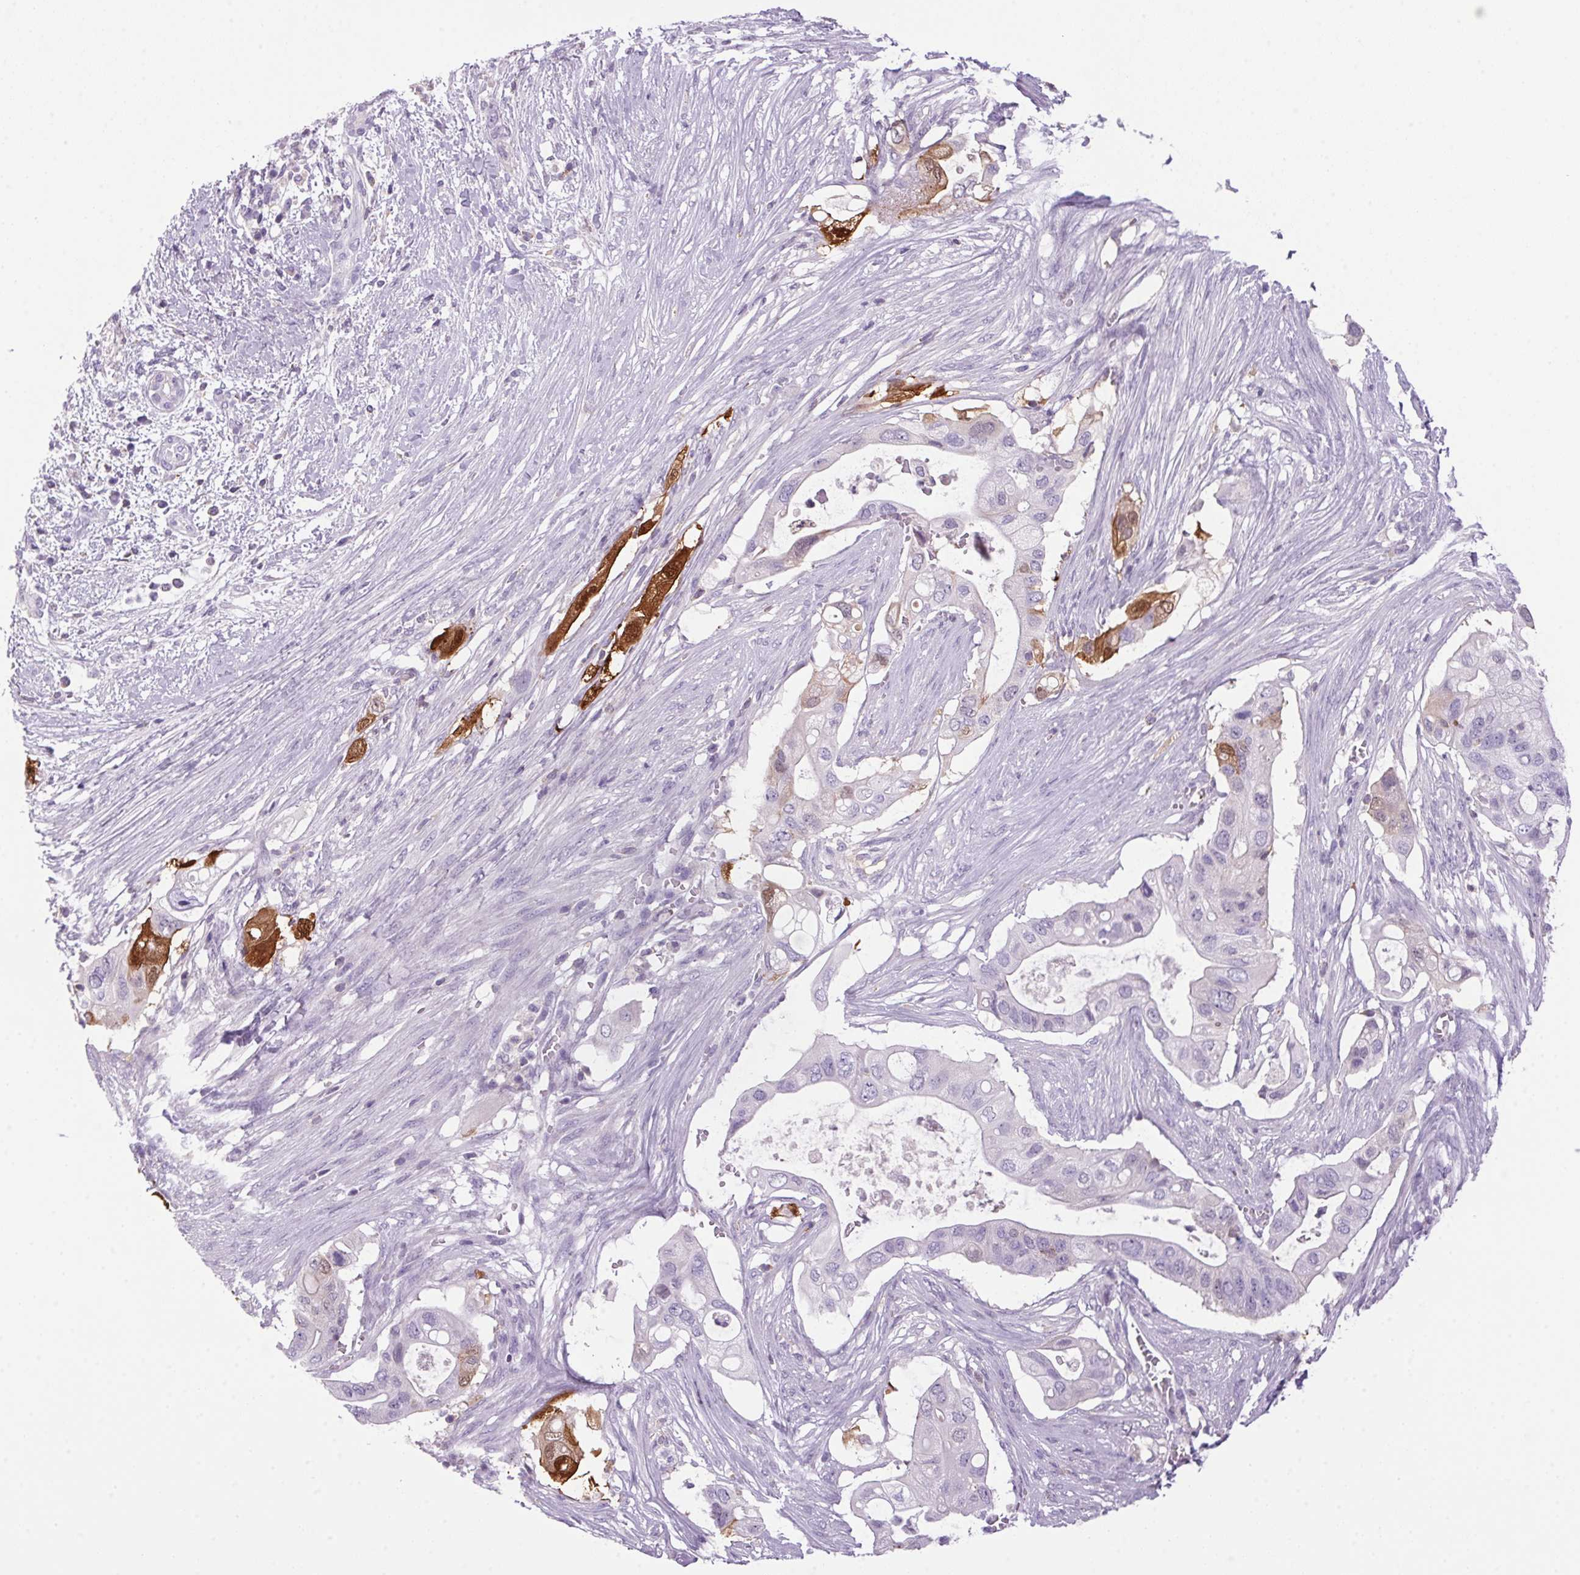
{"staining": {"intensity": "strong", "quantity": "<25%", "location": "cytoplasmic/membranous,nuclear"}, "tissue": "pancreatic cancer", "cell_type": "Tumor cells", "image_type": "cancer", "snomed": [{"axis": "morphology", "description": "Adenocarcinoma, NOS"}, {"axis": "topography", "description": "Pancreas"}], "caption": "Protein analysis of pancreatic adenocarcinoma tissue demonstrates strong cytoplasmic/membranous and nuclear expression in approximately <25% of tumor cells.", "gene": "S100A2", "patient": {"sex": "female", "age": 72}}